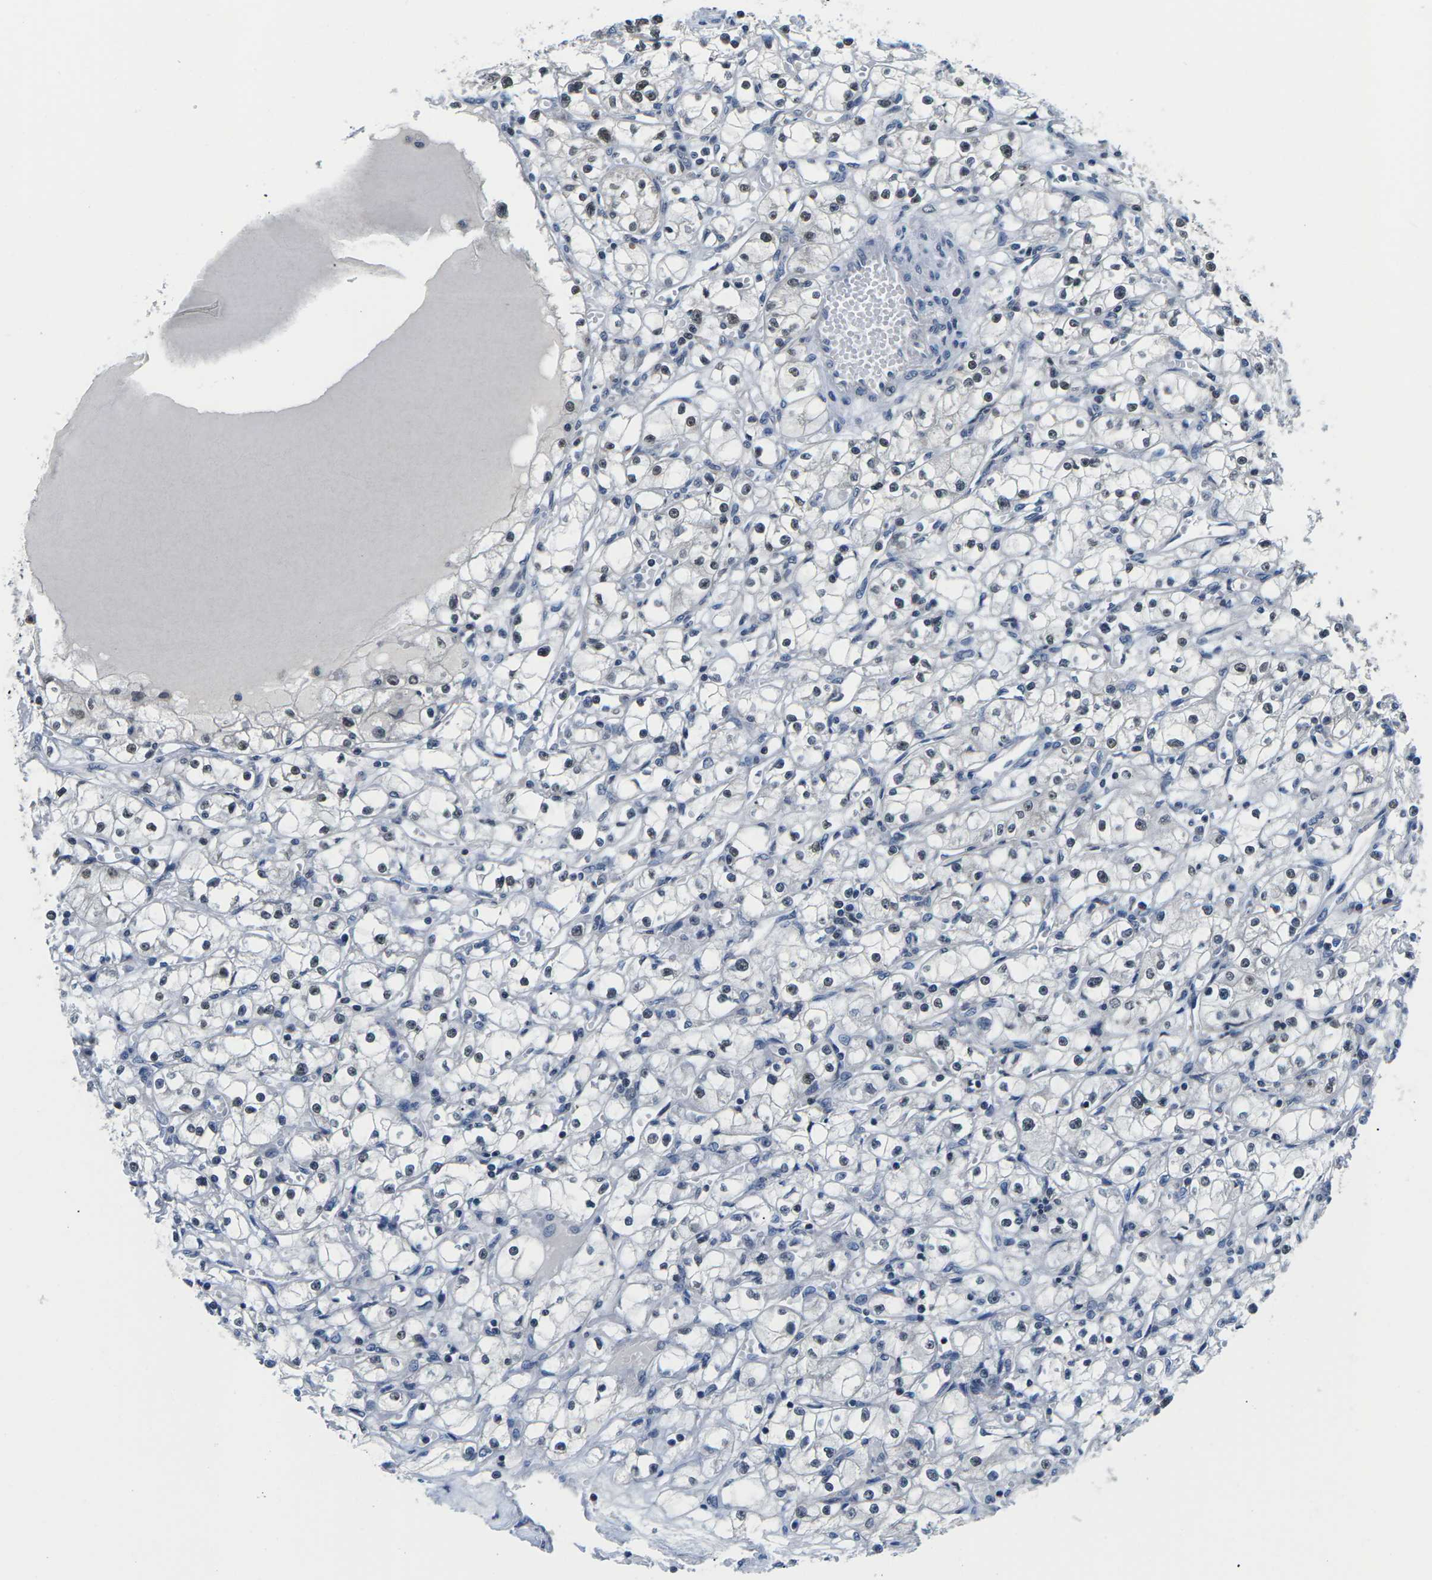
{"staining": {"intensity": "moderate", "quantity": "25%-75%", "location": "nuclear"}, "tissue": "renal cancer", "cell_type": "Tumor cells", "image_type": "cancer", "snomed": [{"axis": "morphology", "description": "Adenocarcinoma, NOS"}, {"axis": "topography", "description": "Kidney"}], "caption": "IHC (DAB) staining of renal cancer displays moderate nuclear protein staining in about 25%-75% of tumor cells. The staining was performed using DAB to visualize the protein expression in brown, while the nuclei were stained in blue with hematoxylin (Magnification: 20x).", "gene": "NSRP1", "patient": {"sex": "male", "age": 56}}